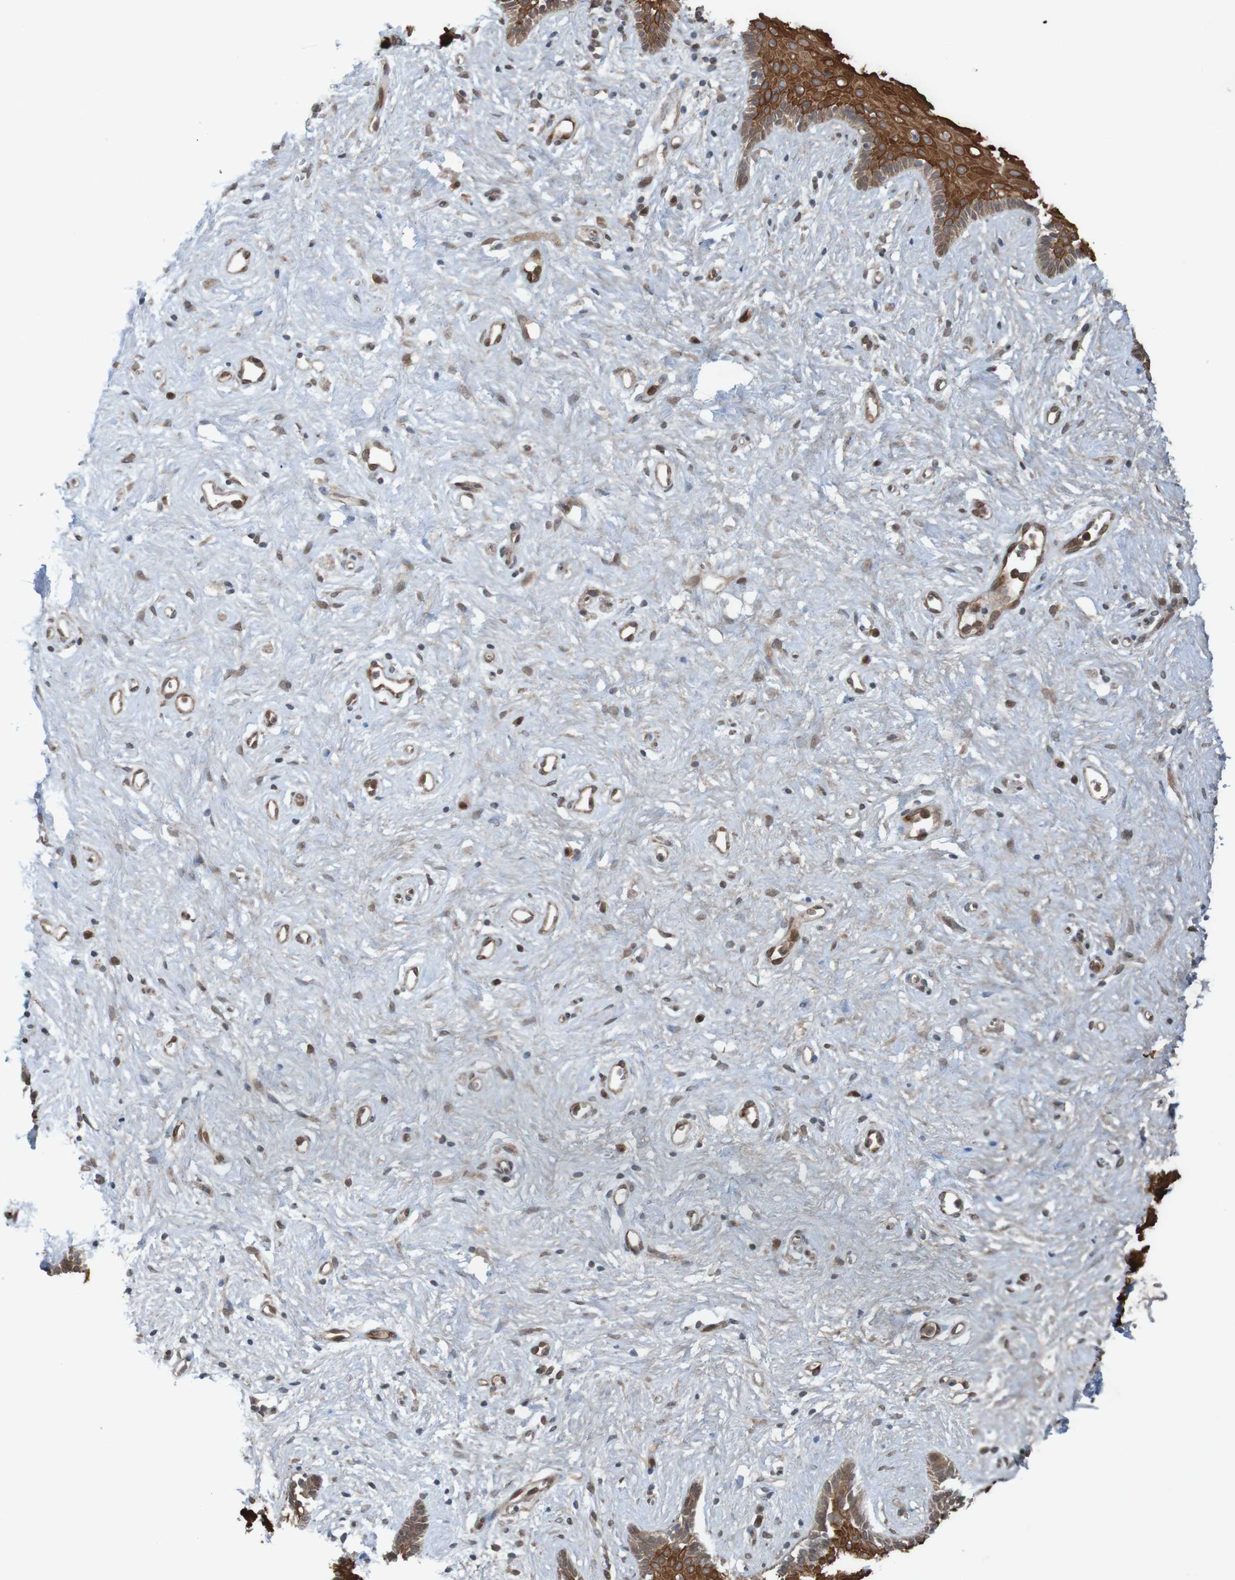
{"staining": {"intensity": "strong", "quantity": ">75%", "location": "cytoplasmic/membranous"}, "tissue": "vagina", "cell_type": "Squamous epithelial cells", "image_type": "normal", "snomed": [{"axis": "morphology", "description": "Normal tissue, NOS"}, {"axis": "topography", "description": "Vagina"}], "caption": "Strong cytoplasmic/membranous expression for a protein is present in approximately >75% of squamous epithelial cells of unremarkable vagina using immunohistochemistry.", "gene": "ARHGEF11", "patient": {"sex": "female", "age": 44}}